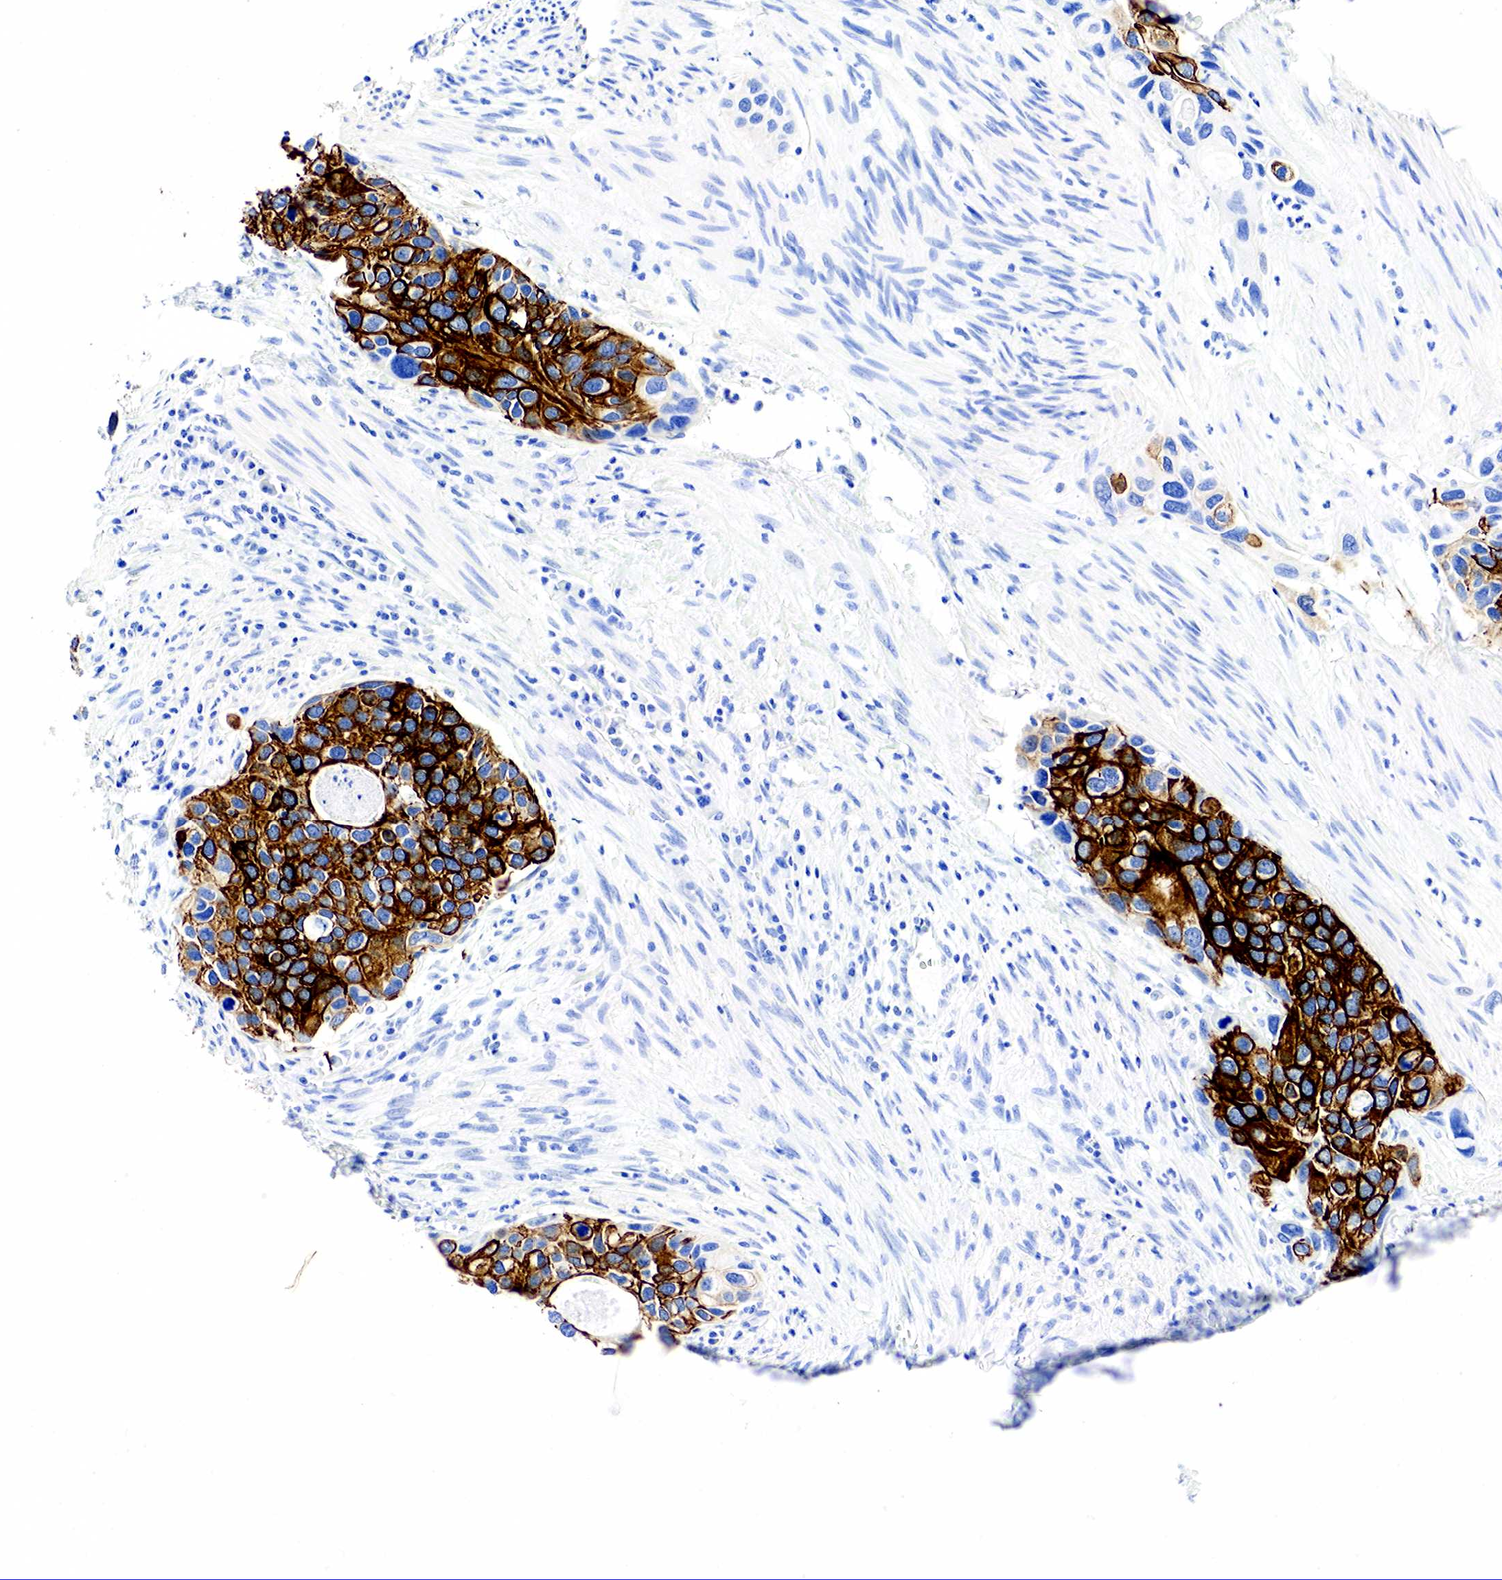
{"staining": {"intensity": "strong", "quantity": "25%-75%", "location": "cytoplasmic/membranous"}, "tissue": "urothelial cancer", "cell_type": "Tumor cells", "image_type": "cancer", "snomed": [{"axis": "morphology", "description": "Urothelial carcinoma, High grade"}, {"axis": "topography", "description": "Urinary bladder"}], "caption": "Brown immunohistochemical staining in high-grade urothelial carcinoma exhibits strong cytoplasmic/membranous expression in approximately 25%-75% of tumor cells.", "gene": "KRT18", "patient": {"sex": "male", "age": 66}}